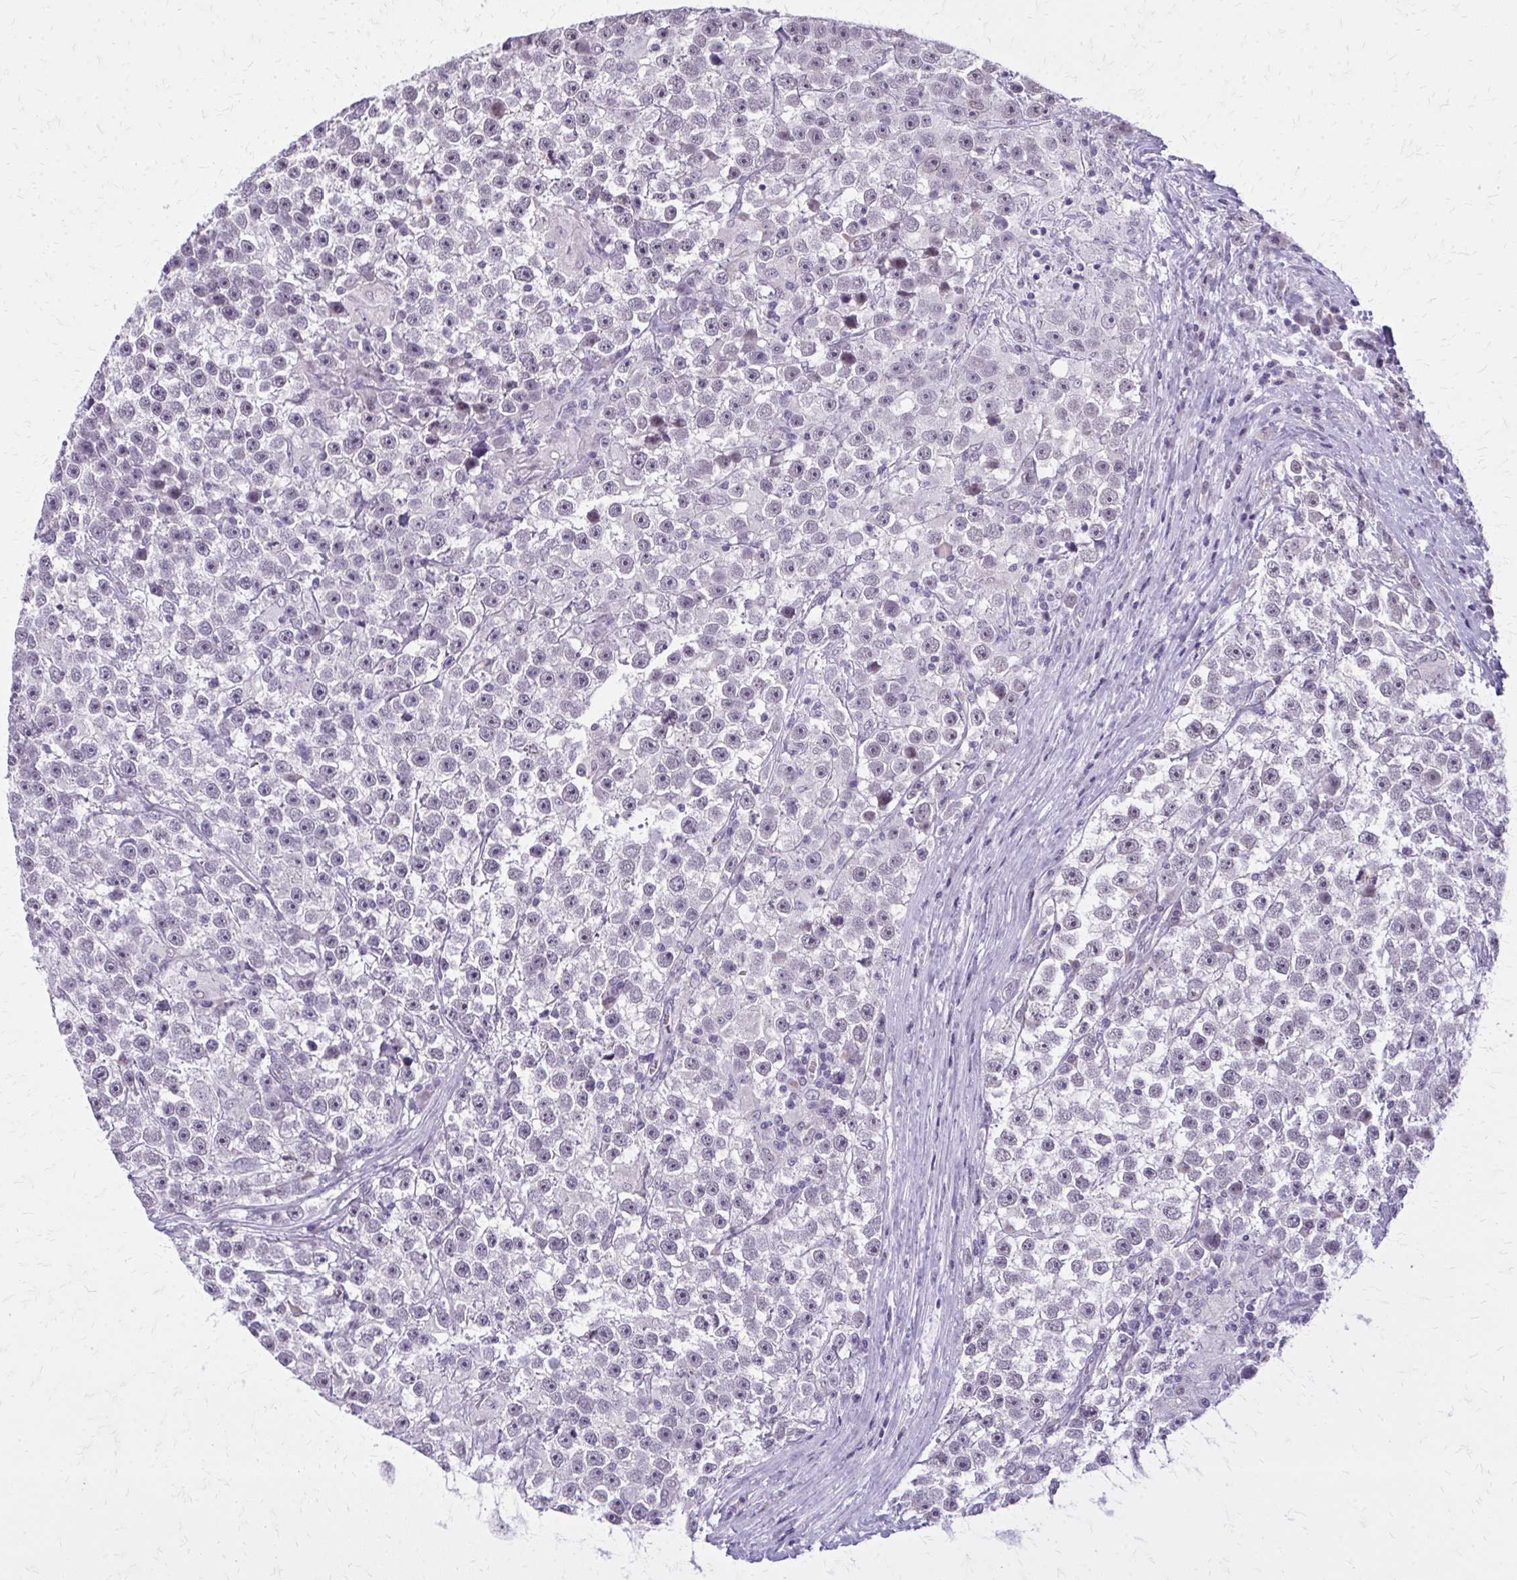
{"staining": {"intensity": "negative", "quantity": "none", "location": "none"}, "tissue": "testis cancer", "cell_type": "Tumor cells", "image_type": "cancer", "snomed": [{"axis": "morphology", "description": "Seminoma, NOS"}, {"axis": "topography", "description": "Testis"}], "caption": "The photomicrograph exhibits no staining of tumor cells in seminoma (testis).", "gene": "PLCB1", "patient": {"sex": "male", "age": 31}}